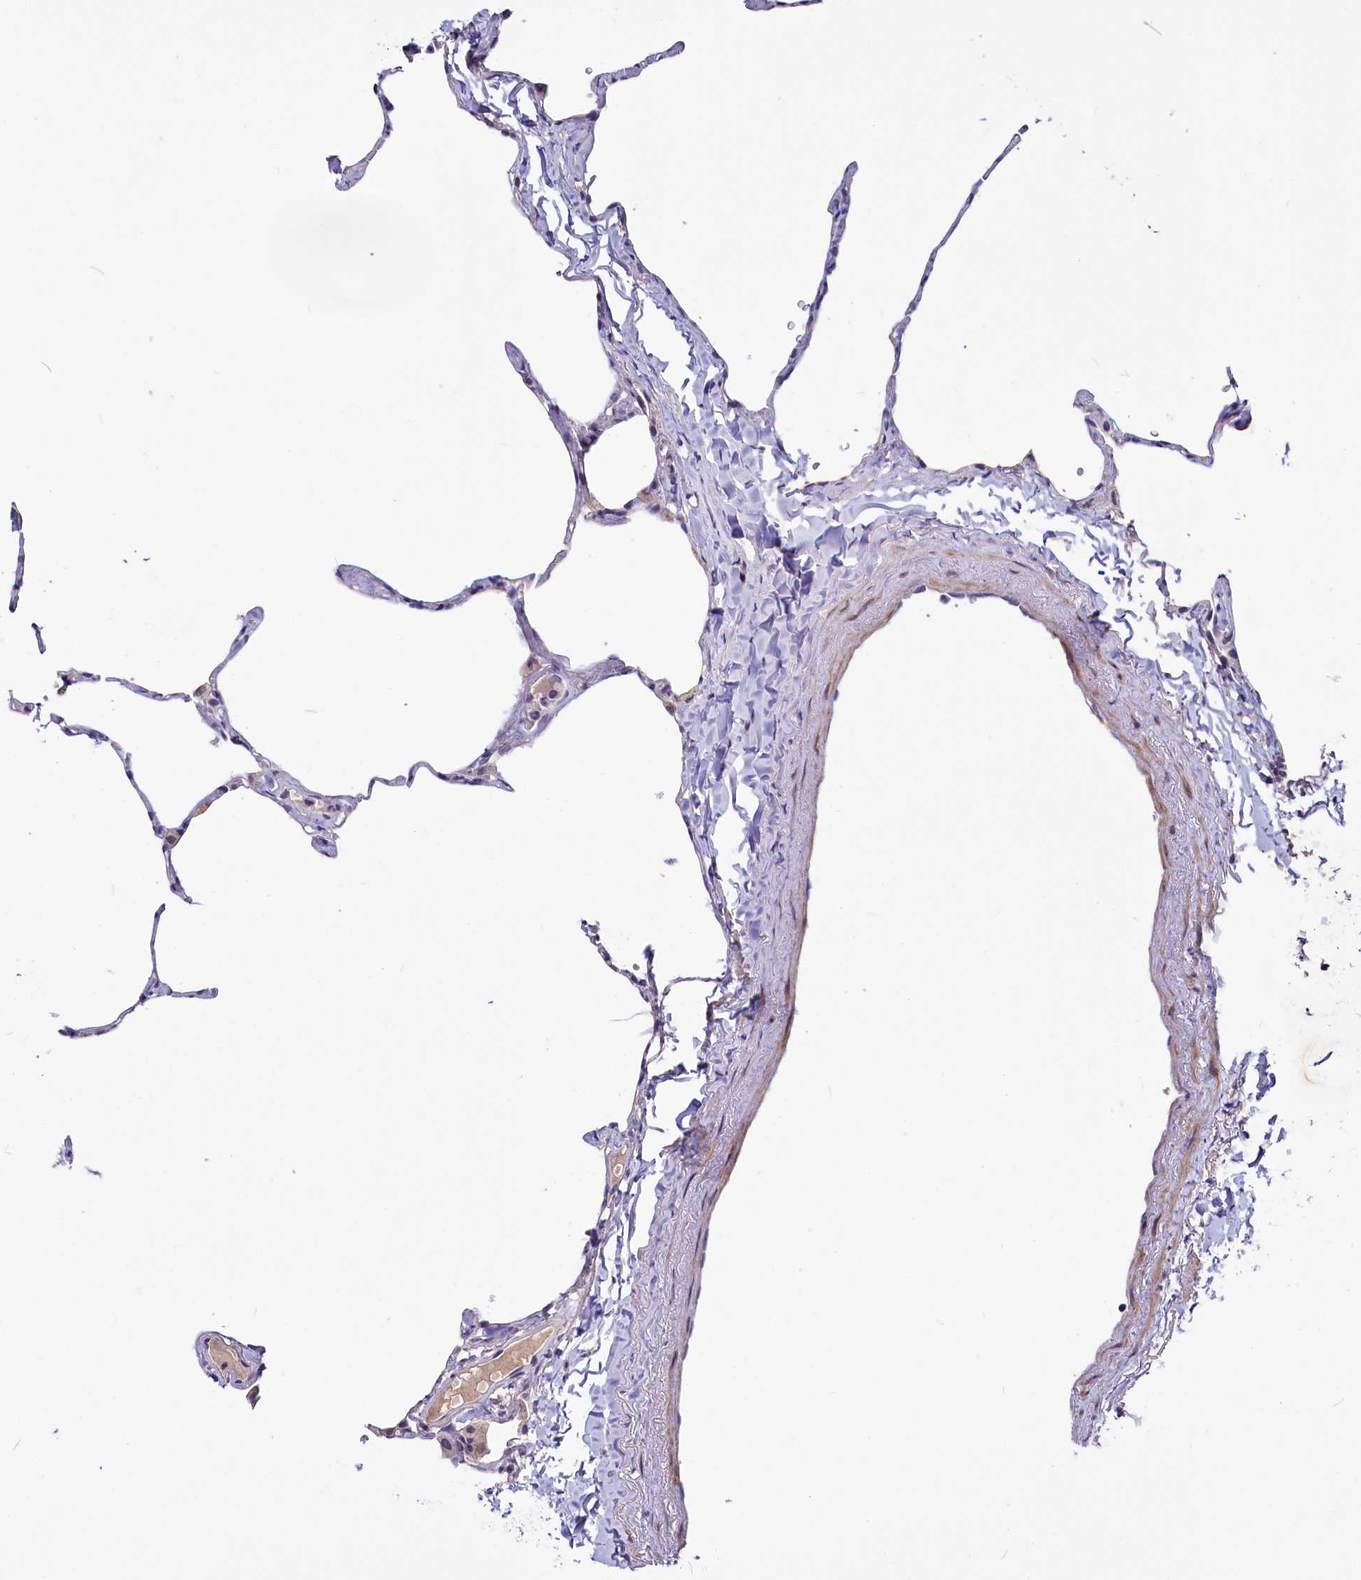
{"staining": {"intensity": "negative", "quantity": "none", "location": "none"}, "tissue": "lung", "cell_type": "Alveolar cells", "image_type": "normal", "snomed": [{"axis": "morphology", "description": "Normal tissue, NOS"}, {"axis": "topography", "description": "Lung"}], "caption": "This is an immunohistochemistry (IHC) micrograph of unremarkable lung. There is no expression in alveolar cells.", "gene": "SLC39A6", "patient": {"sex": "male", "age": 65}}